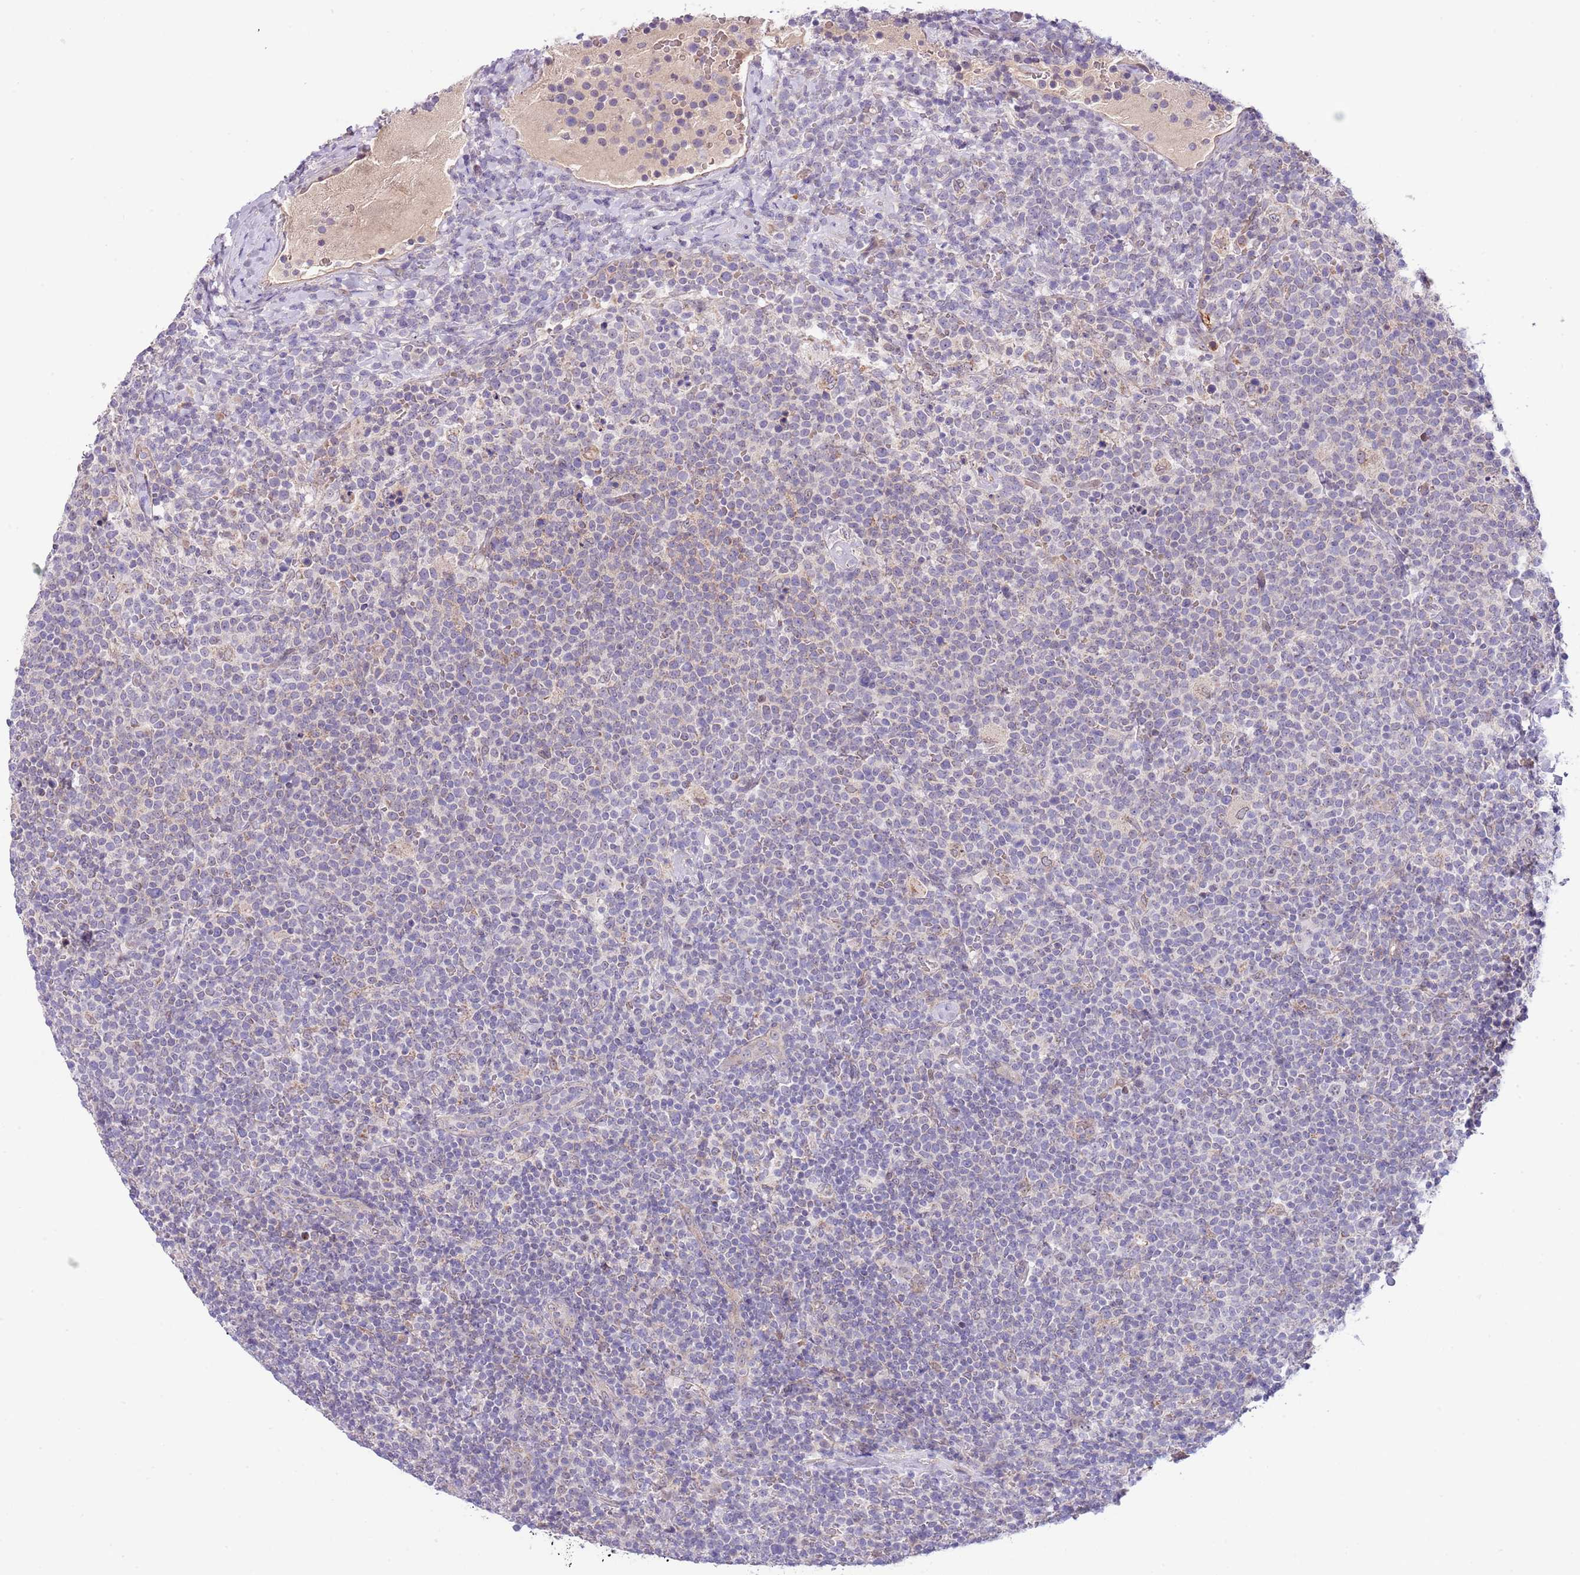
{"staining": {"intensity": "negative", "quantity": "none", "location": "none"}, "tissue": "lymphoma", "cell_type": "Tumor cells", "image_type": "cancer", "snomed": [{"axis": "morphology", "description": "Malignant lymphoma, non-Hodgkin's type, High grade"}, {"axis": "topography", "description": "Lymph node"}], "caption": "Immunohistochemistry of human malignant lymphoma, non-Hodgkin's type (high-grade) shows no staining in tumor cells.", "gene": "AP1S2", "patient": {"sex": "male", "age": 61}}